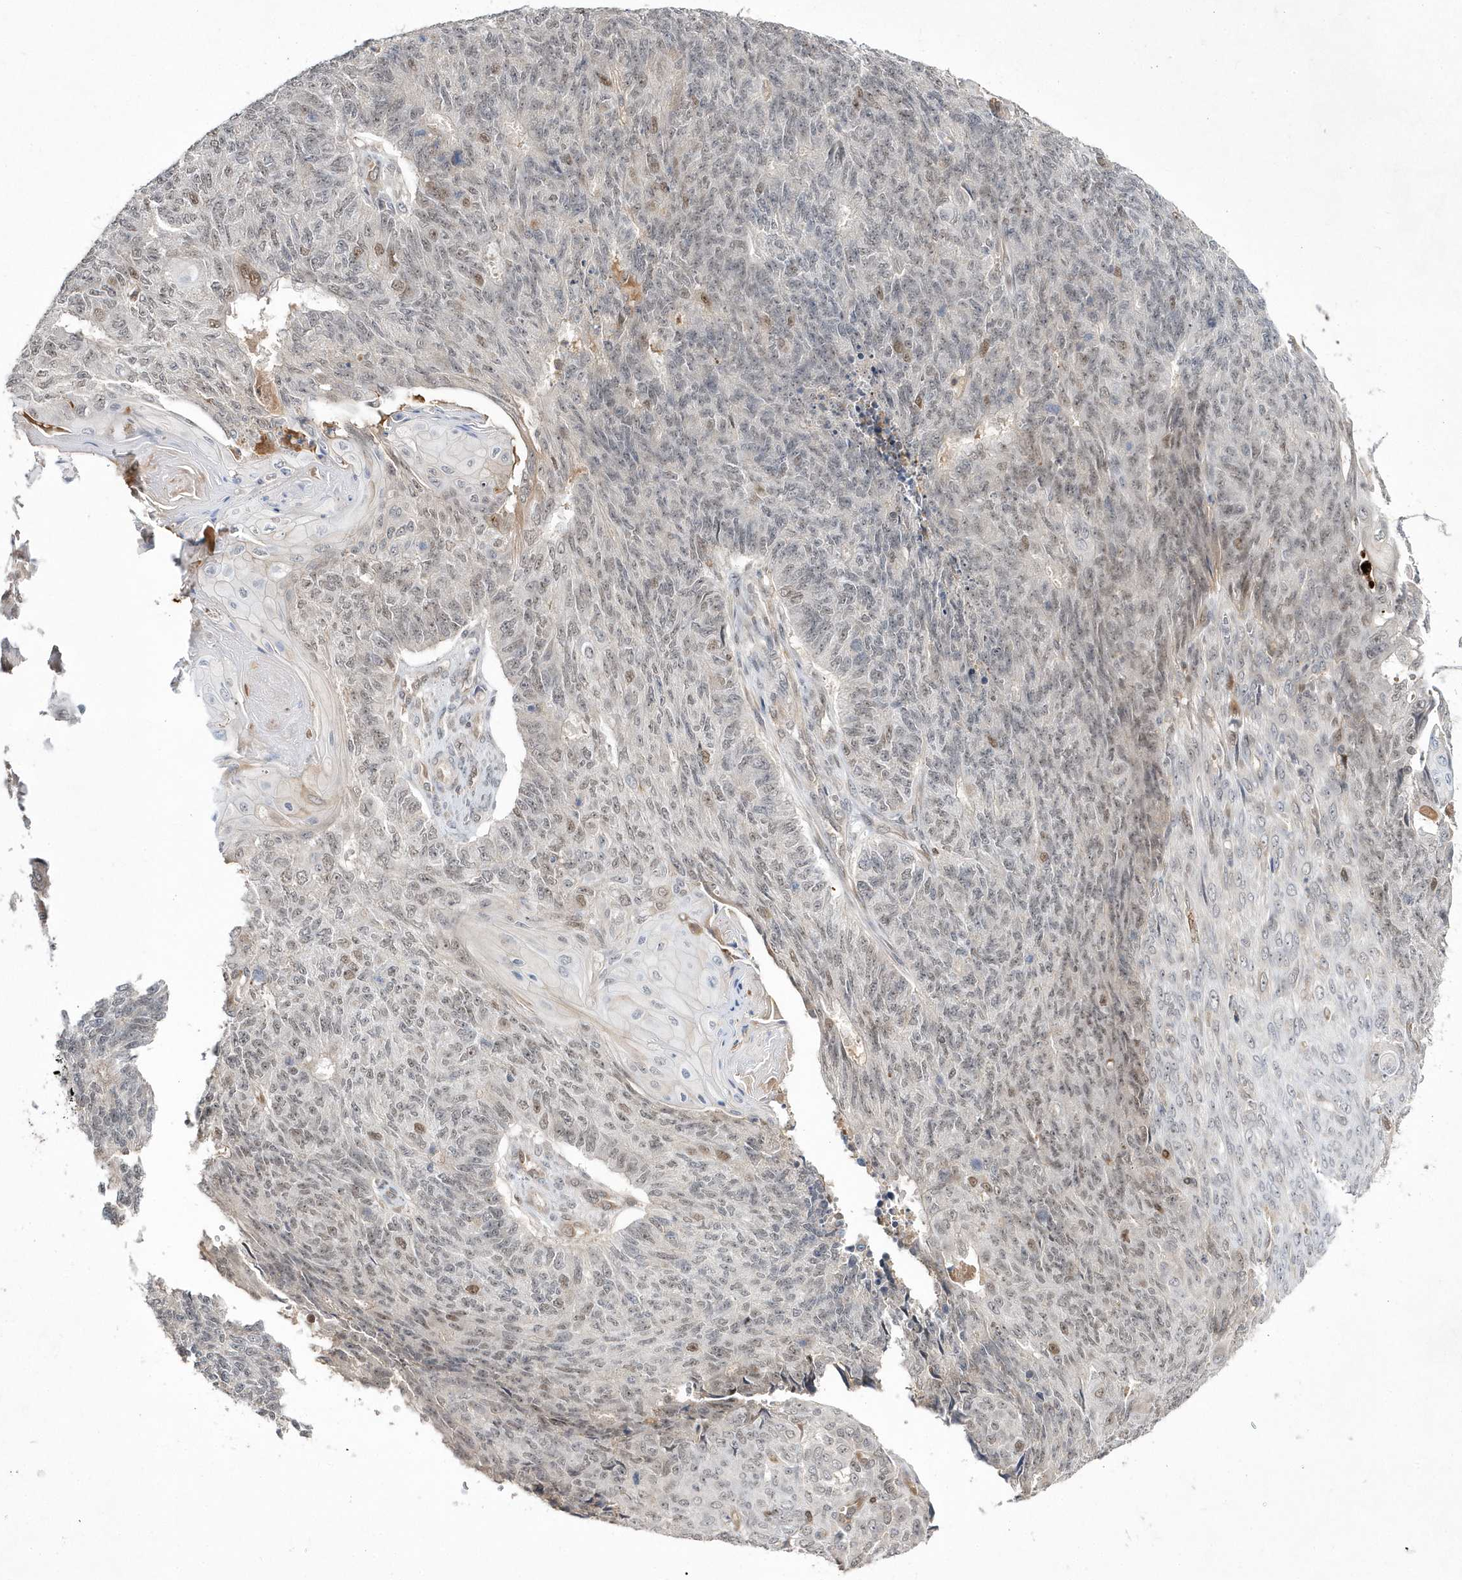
{"staining": {"intensity": "weak", "quantity": "<25%", "location": "nuclear"}, "tissue": "endometrial cancer", "cell_type": "Tumor cells", "image_type": "cancer", "snomed": [{"axis": "morphology", "description": "Adenocarcinoma, NOS"}, {"axis": "topography", "description": "Endometrium"}], "caption": "A high-resolution micrograph shows IHC staining of endometrial cancer, which demonstrates no significant staining in tumor cells.", "gene": "TMEM132B", "patient": {"sex": "female", "age": 32}}